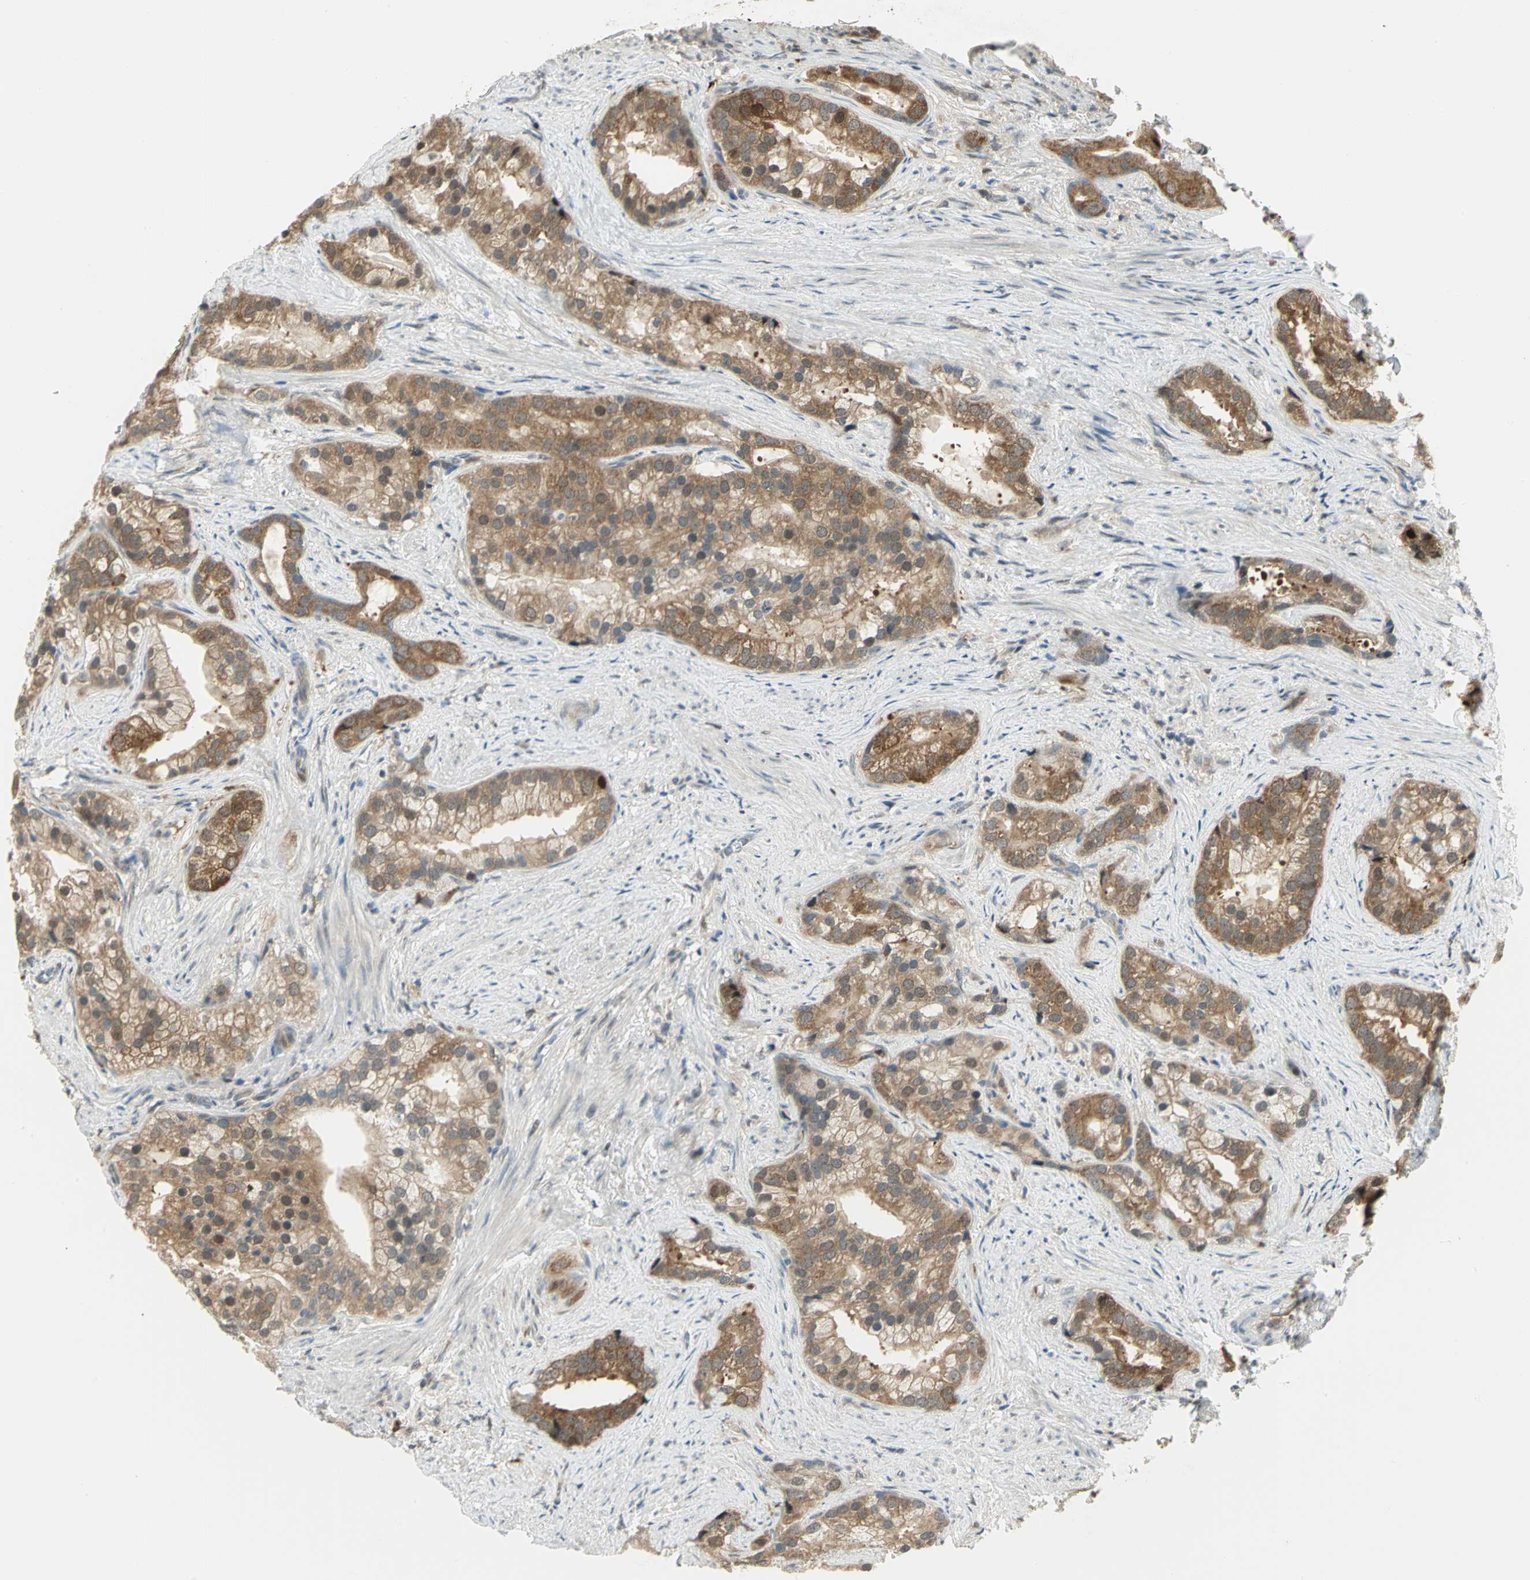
{"staining": {"intensity": "moderate", "quantity": ">75%", "location": "cytoplasmic/membranous"}, "tissue": "prostate cancer", "cell_type": "Tumor cells", "image_type": "cancer", "snomed": [{"axis": "morphology", "description": "Adenocarcinoma, Low grade"}, {"axis": "topography", "description": "Prostate"}], "caption": "Adenocarcinoma (low-grade) (prostate) stained with a protein marker demonstrates moderate staining in tumor cells.", "gene": "PSMC4", "patient": {"sex": "male", "age": 71}}